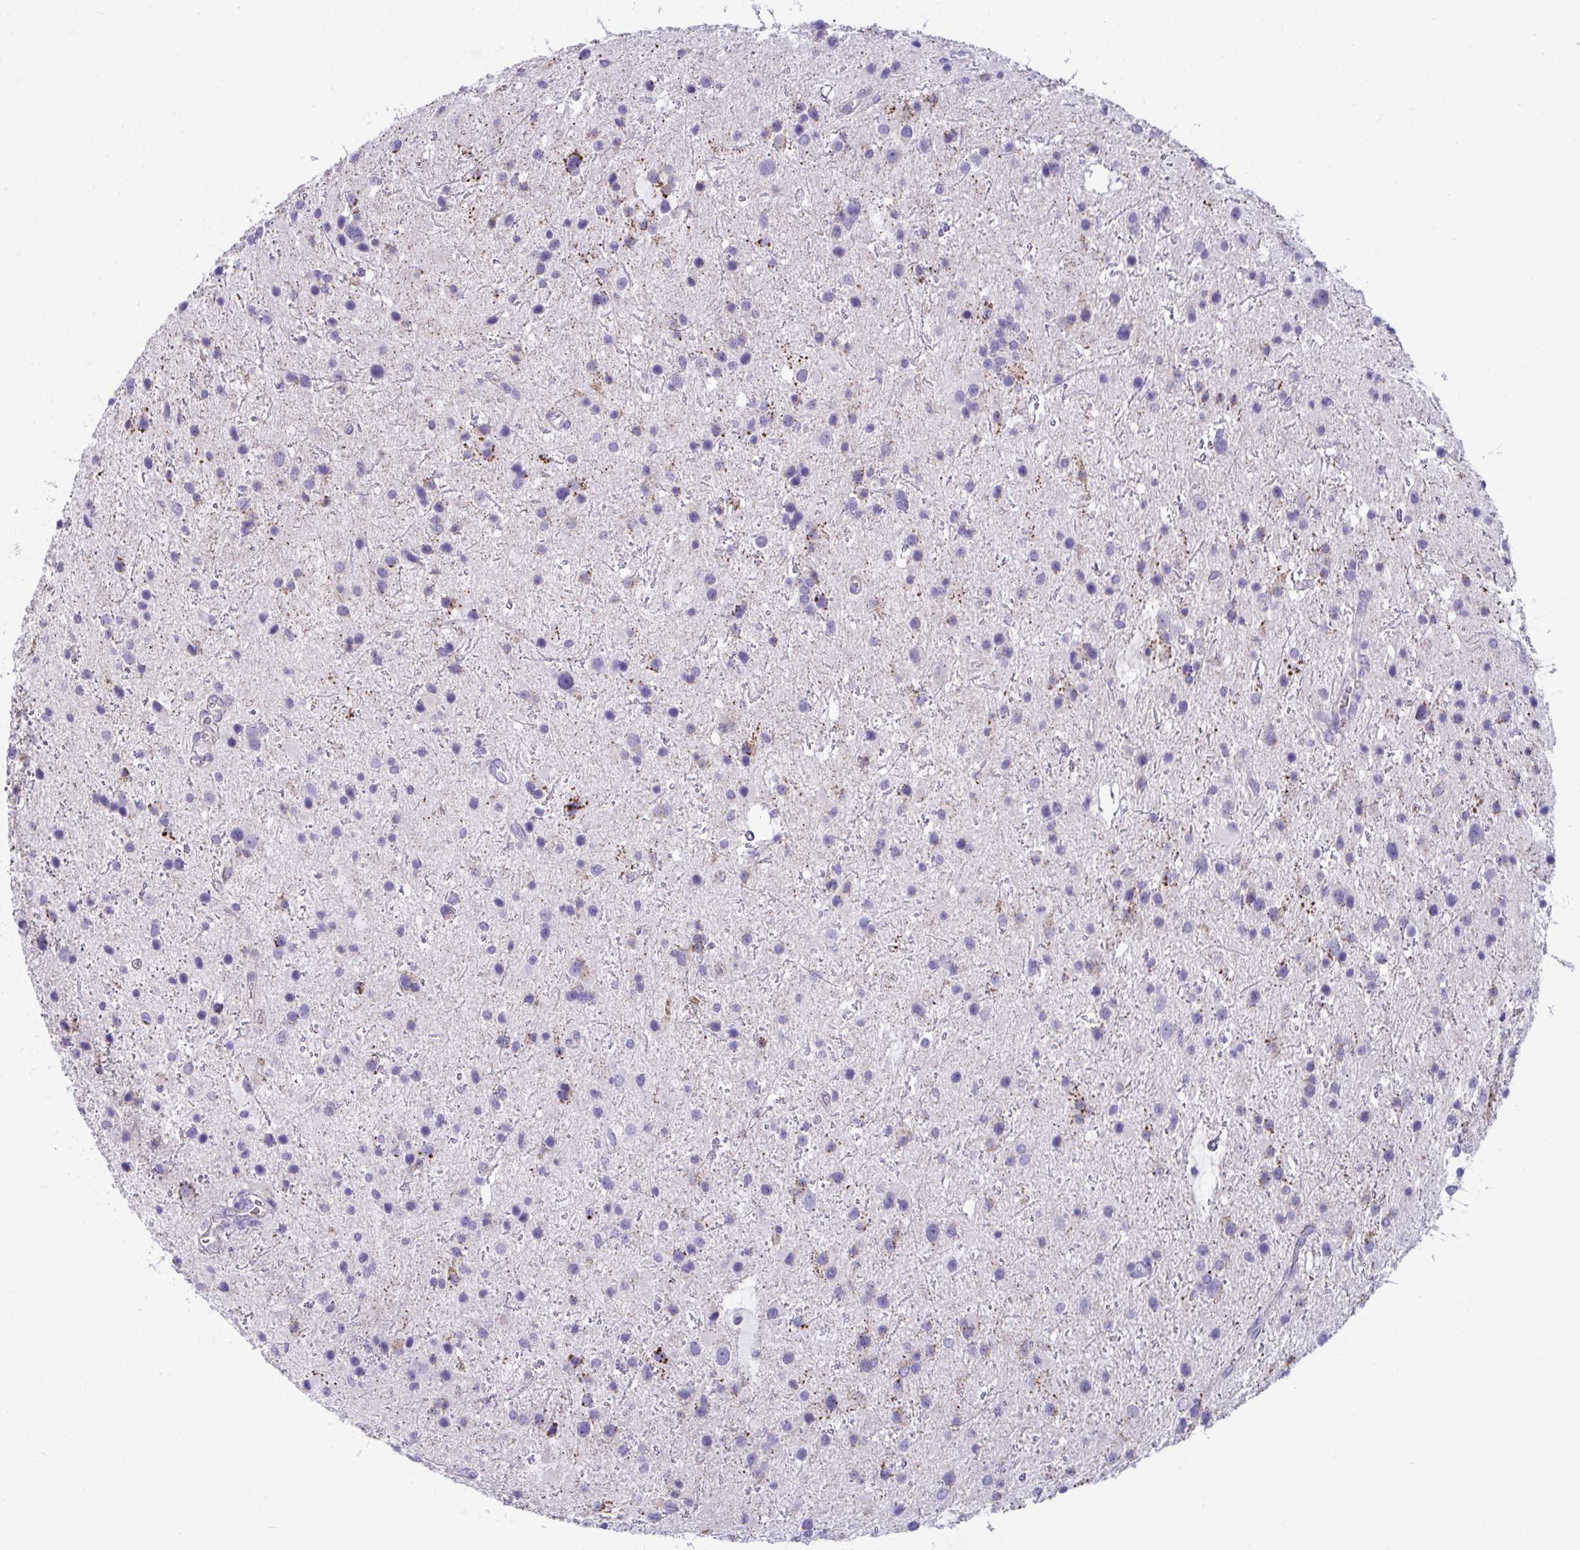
{"staining": {"intensity": "negative", "quantity": "none", "location": "none"}, "tissue": "glioma", "cell_type": "Tumor cells", "image_type": "cancer", "snomed": [{"axis": "morphology", "description": "Glioma, malignant, Low grade"}, {"axis": "topography", "description": "Brain"}], "caption": "Immunohistochemical staining of human malignant glioma (low-grade) demonstrates no significant staining in tumor cells.", "gene": "PLA2G12B", "patient": {"sex": "female", "age": 32}}